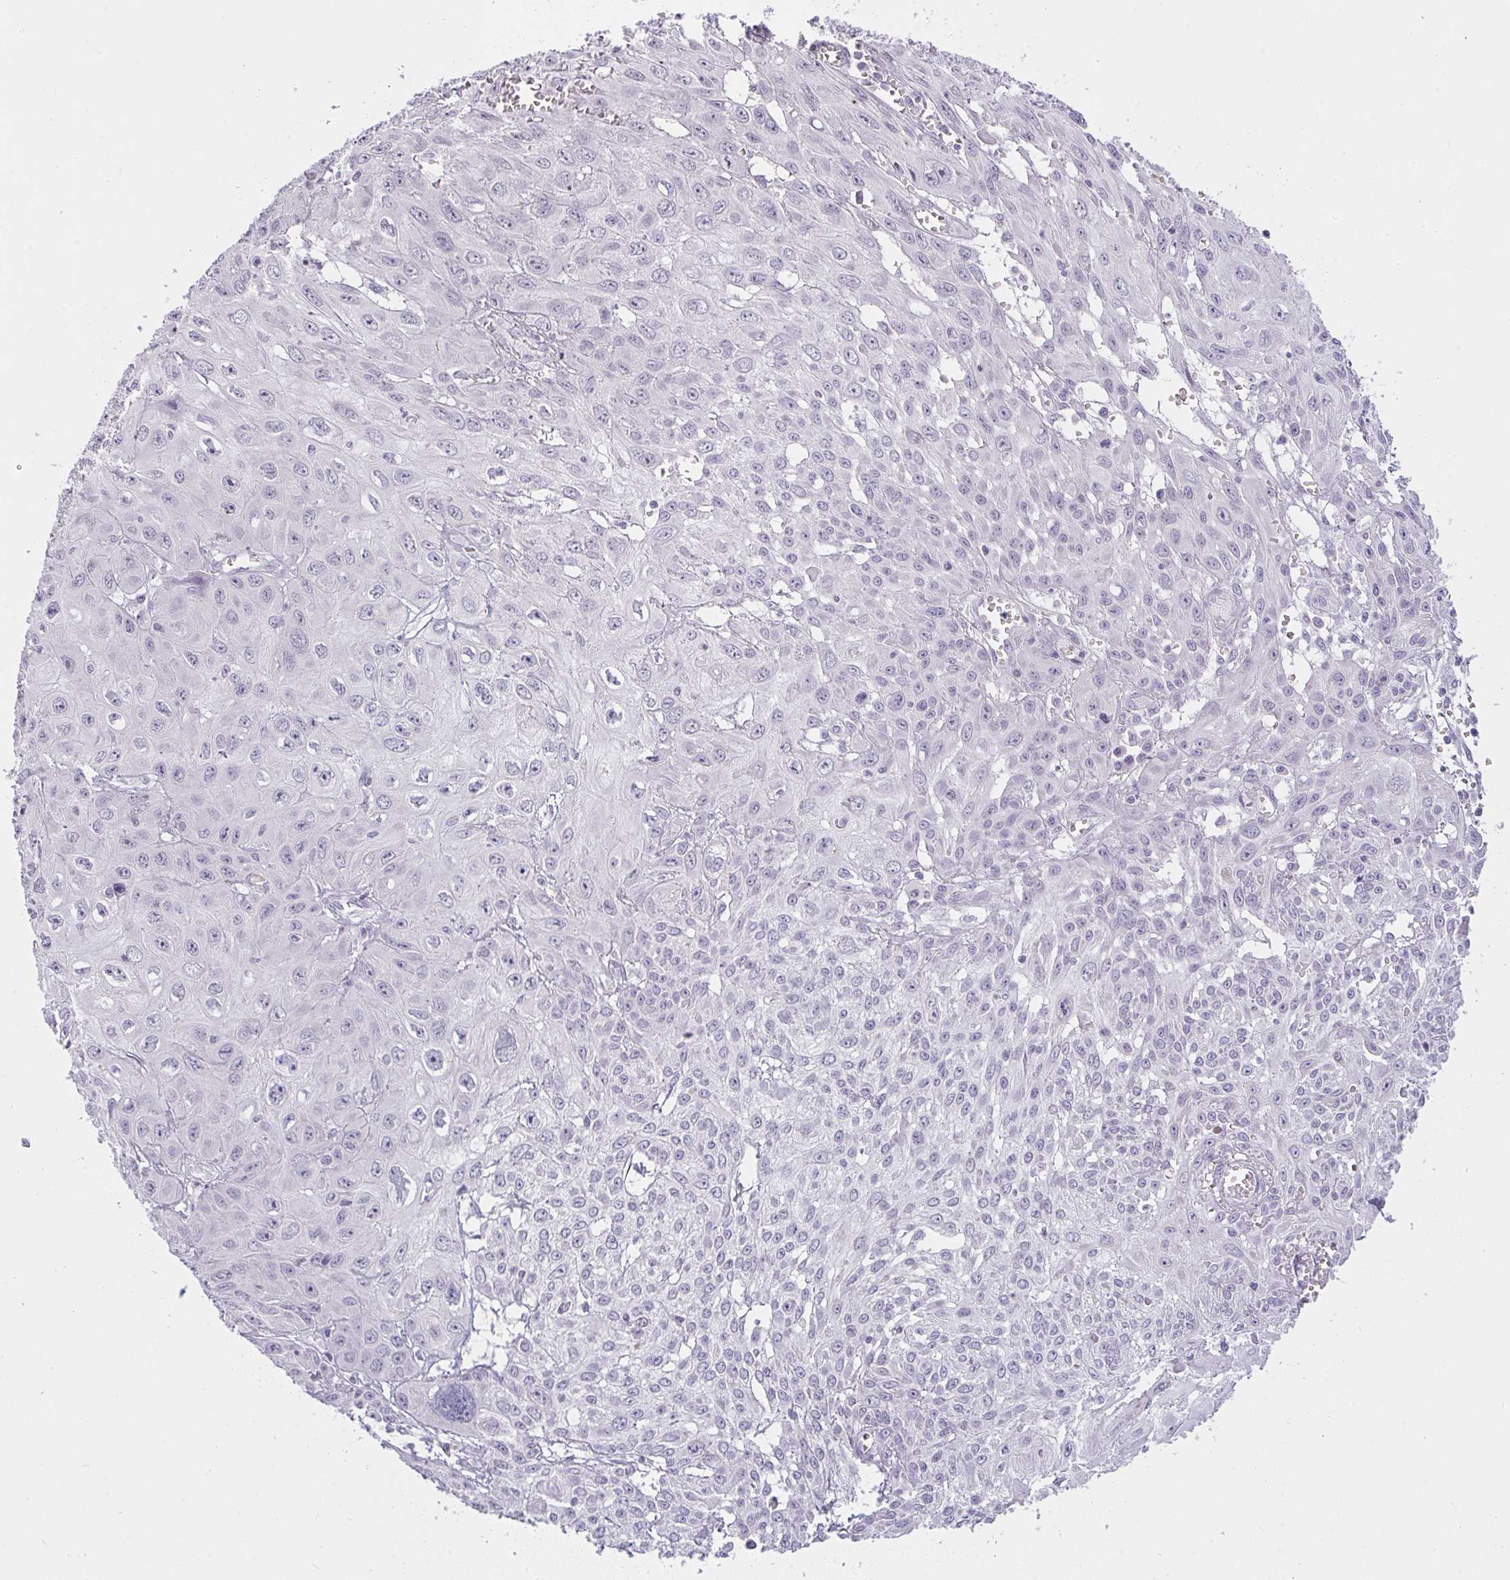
{"staining": {"intensity": "negative", "quantity": "none", "location": "none"}, "tissue": "skin cancer", "cell_type": "Tumor cells", "image_type": "cancer", "snomed": [{"axis": "morphology", "description": "Squamous cell carcinoma, NOS"}, {"axis": "topography", "description": "Skin"}, {"axis": "topography", "description": "Vulva"}], "caption": "Tumor cells are negative for brown protein staining in squamous cell carcinoma (skin).", "gene": "CACNA1S", "patient": {"sex": "female", "age": 71}}